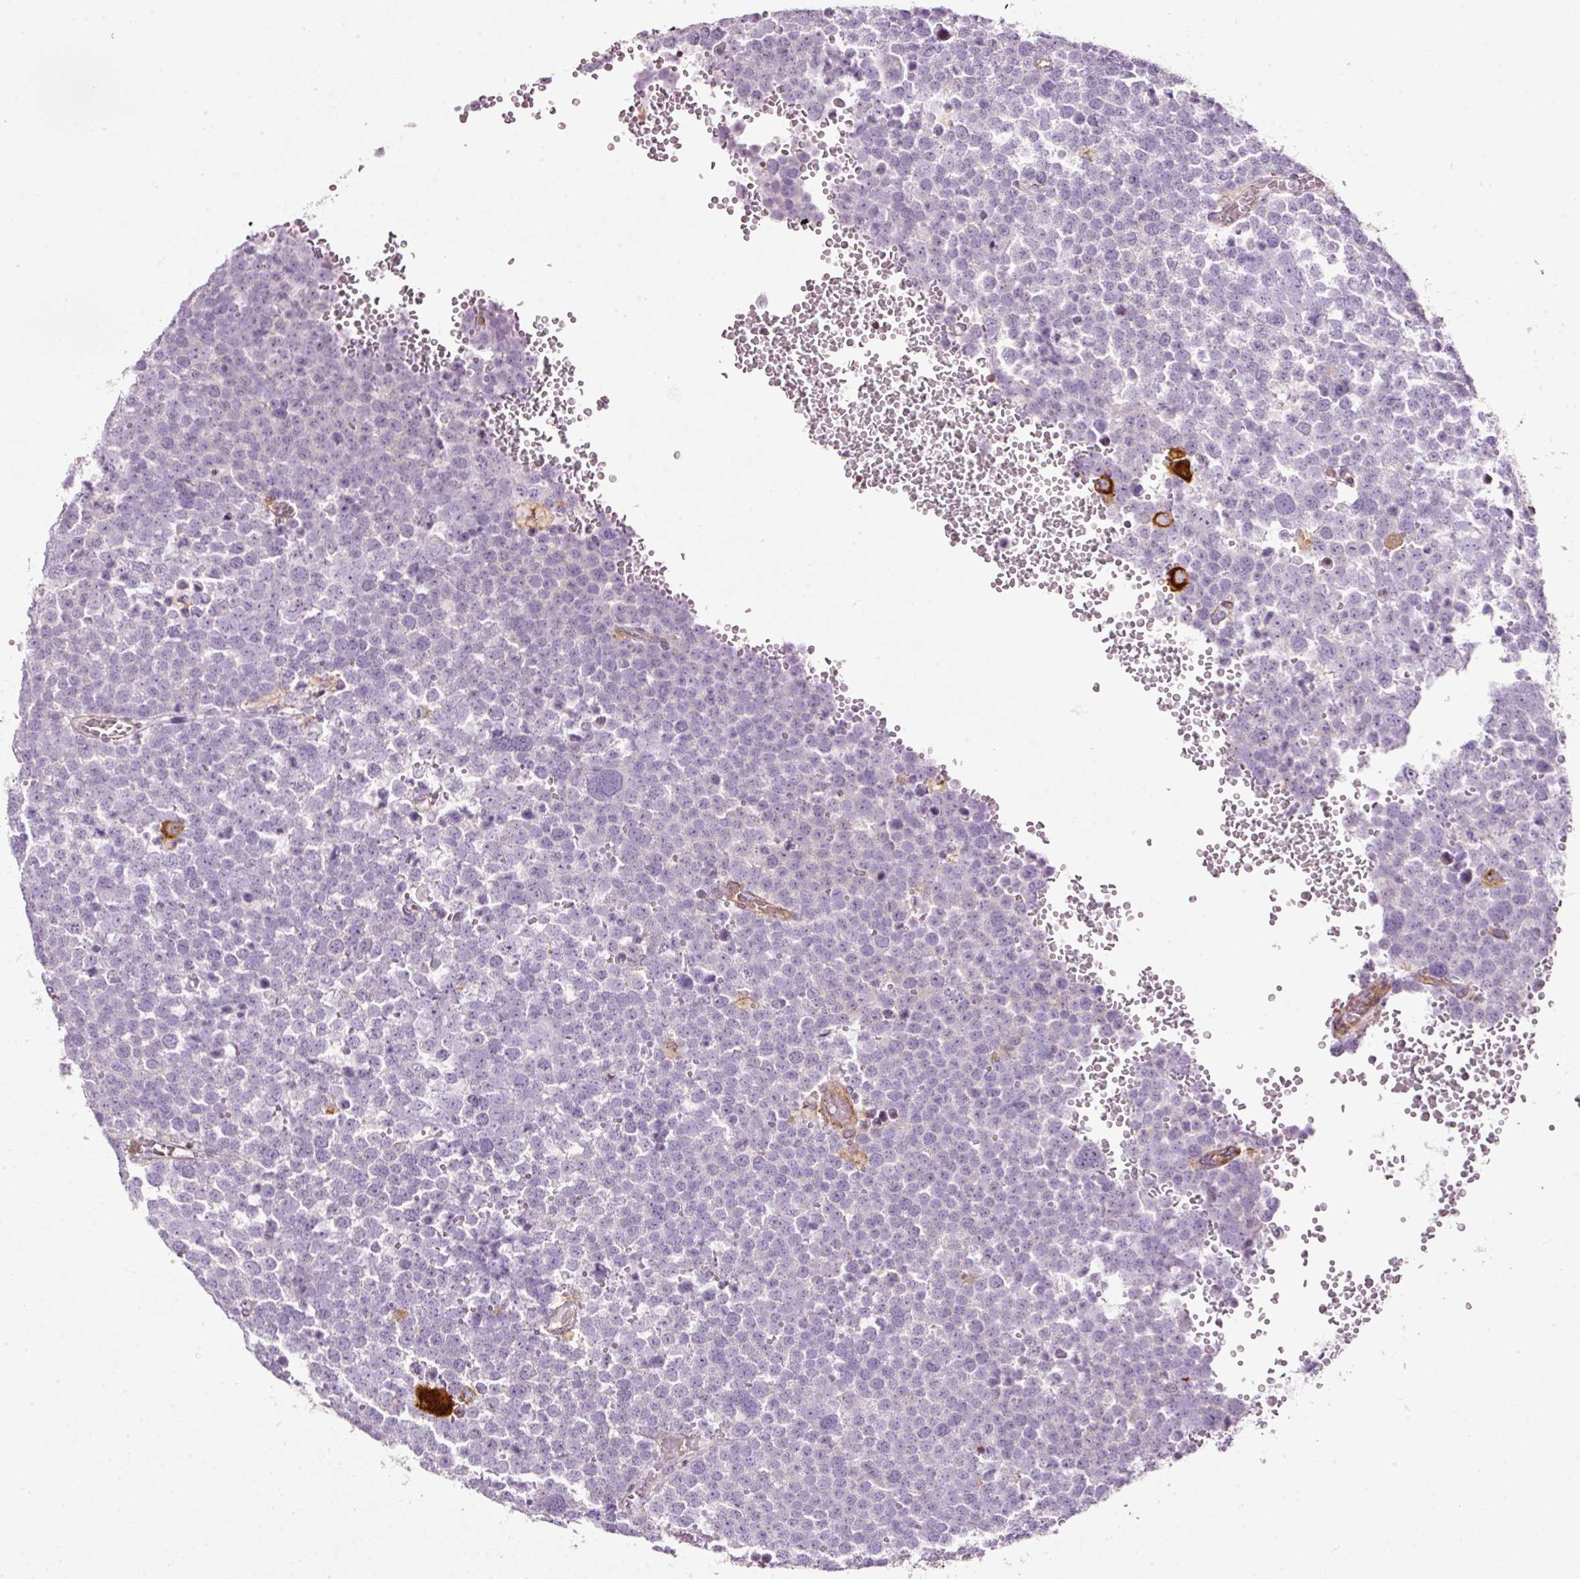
{"staining": {"intensity": "negative", "quantity": "none", "location": "none"}, "tissue": "testis cancer", "cell_type": "Tumor cells", "image_type": "cancer", "snomed": [{"axis": "morphology", "description": "Seminoma, NOS"}, {"axis": "topography", "description": "Testis"}], "caption": "Testis seminoma was stained to show a protein in brown. There is no significant positivity in tumor cells. Nuclei are stained in blue.", "gene": "SCNM1", "patient": {"sex": "male", "age": 71}}